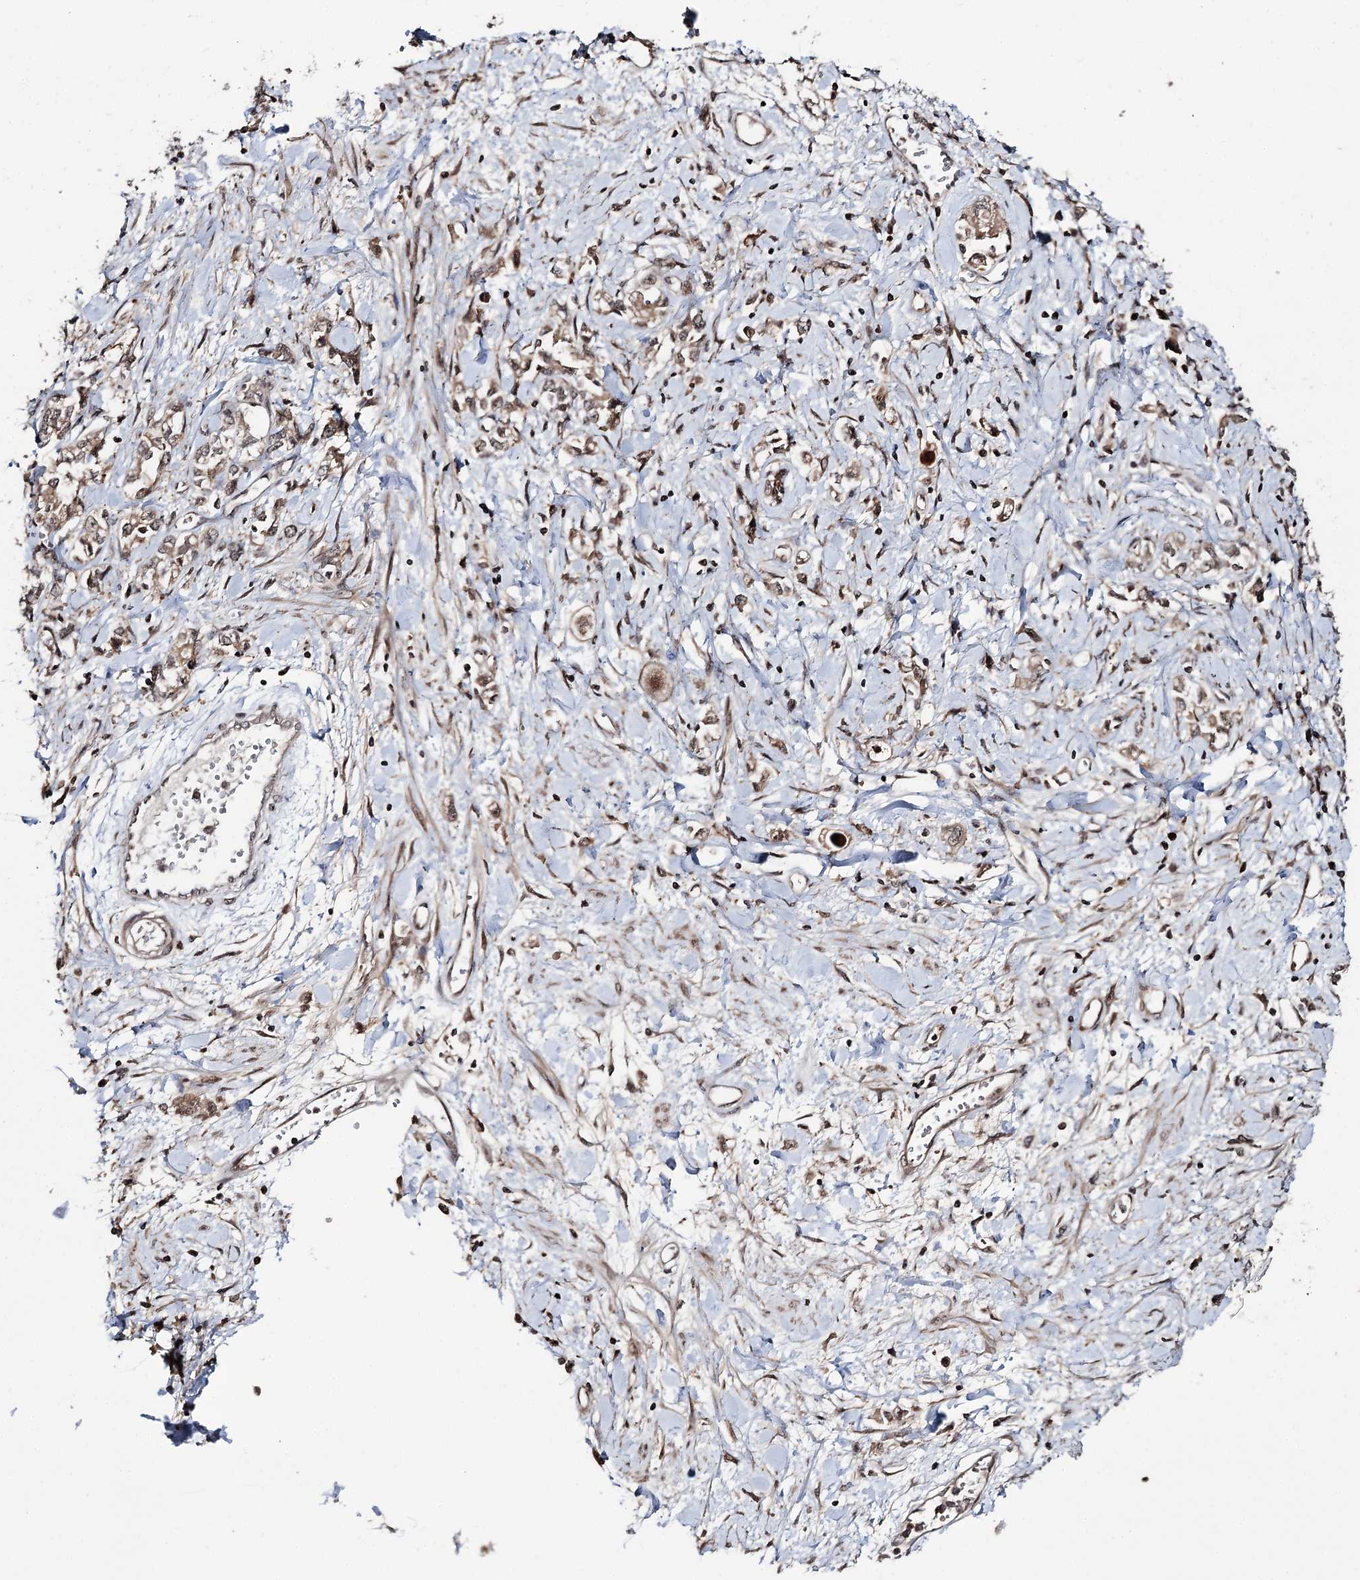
{"staining": {"intensity": "moderate", "quantity": ">75%", "location": "cytoplasmic/membranous,nuclear"}, "tissue": "stomach cancer", "cell_type": "Tumor cells", "image_type": "cancer", "snomed": [{"axis": "morphology", "description": "Adenocarcinoma, NOS"}, {"axis": "topography", "description": "Stomach"}], "caption": "Stomach cancer stained with immunohistochemistry (IHC) exhibits moderate cytoplasmic/membranous and nuclear positivity in approximately >75% of tumor cells.", "gene": "FAM53B", "patient": {"sex": "female", "age": 76}}